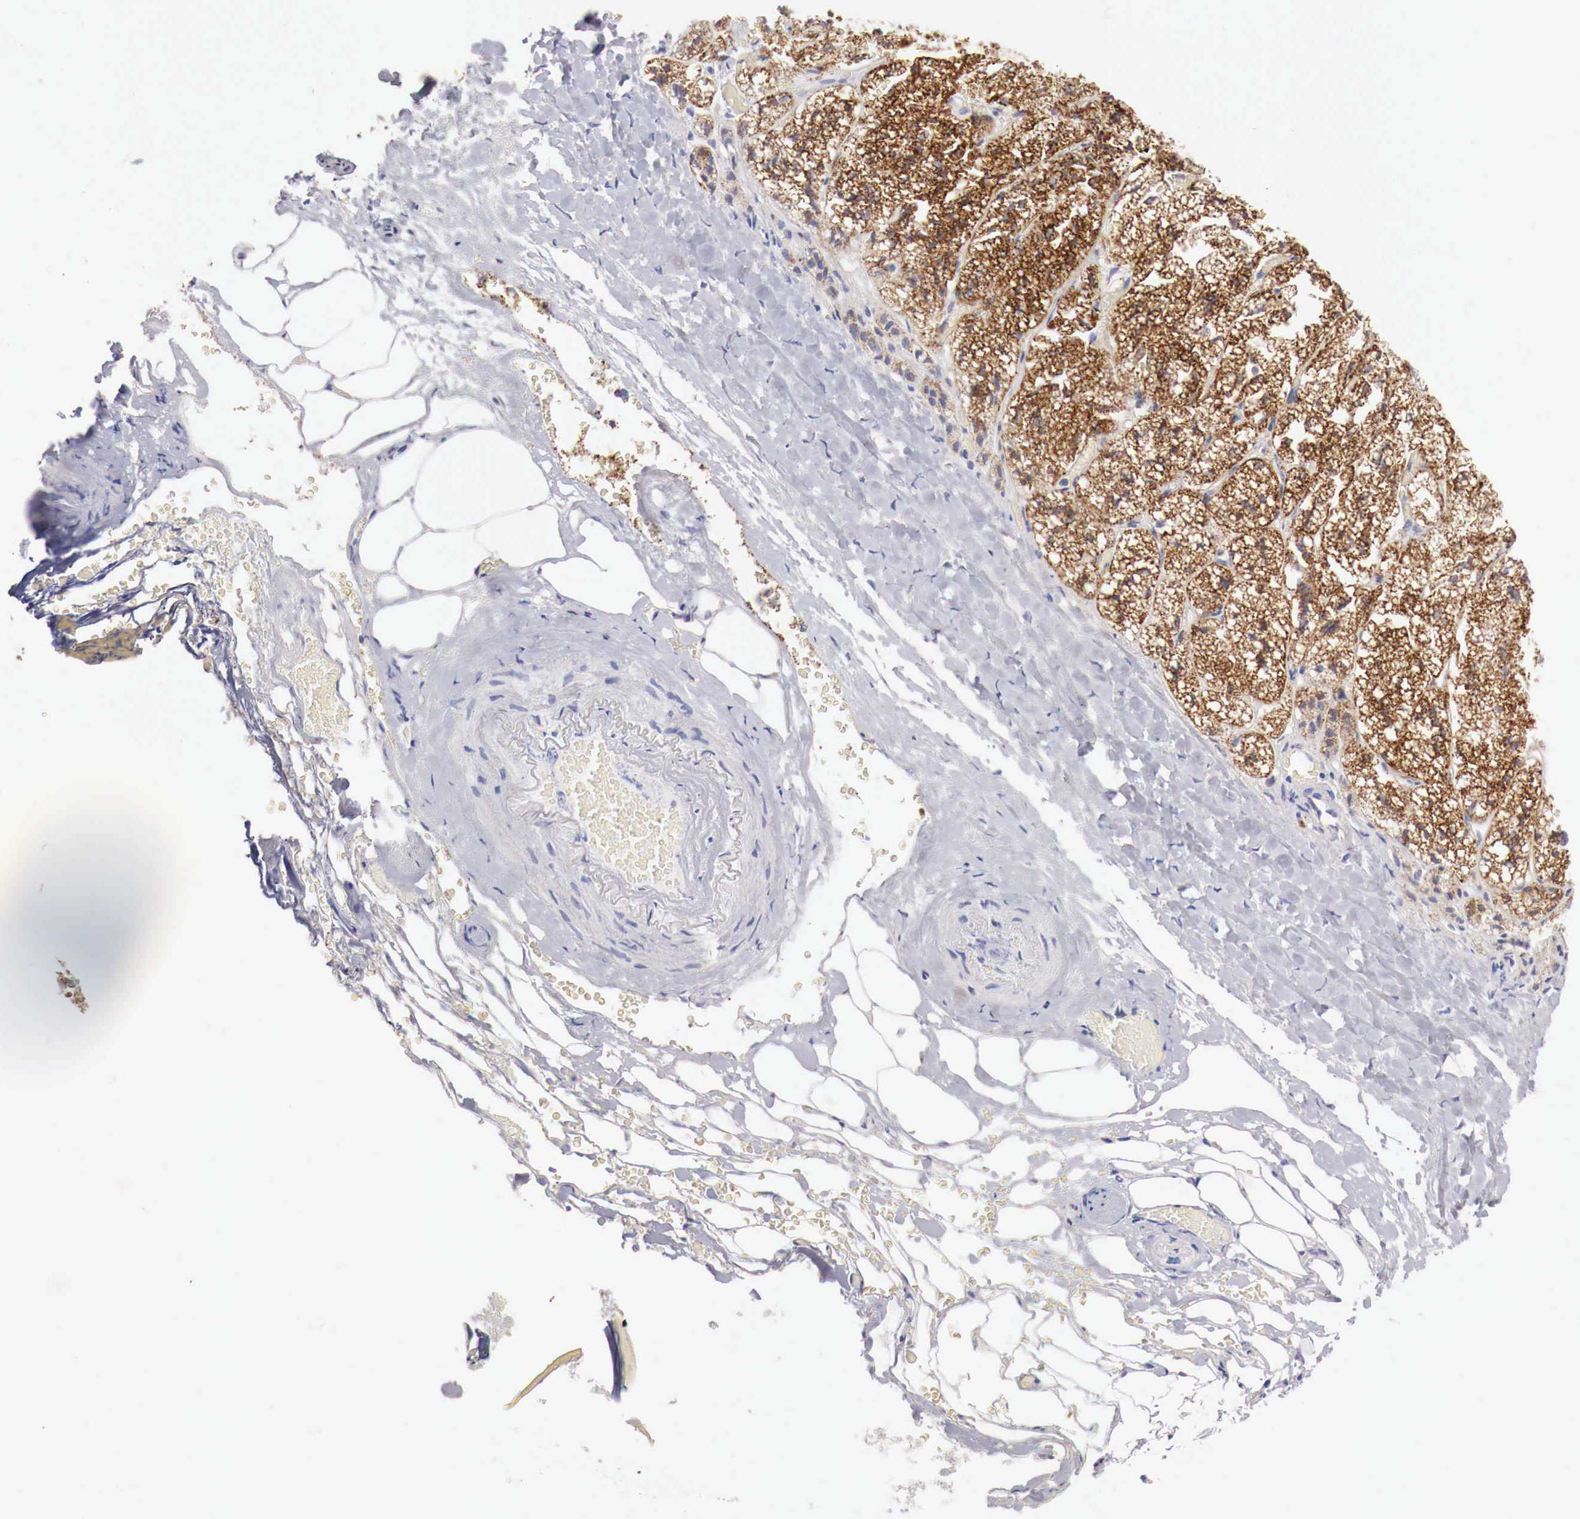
{"staining": {"intensity": "strong", "quantity": ">75%", "location": "cytoplasmic/membranous"}, "tissue": "adrenal gland", "cell_type": "Glandular cells", "image_type": "normal", "snomed": [{"axis": "morphology", "description": "Normal tissue, NOS"}, {"axis": "topography", "description": "Adrenal gland"}], "caption": "This is an image of IHC staining of unremarkable adrenal gland, which shows strong positivity in the cytoplasmic/membranous of glandular cells.", "gene": "GLA", "patient": {"sex": "male", "age": 53}}